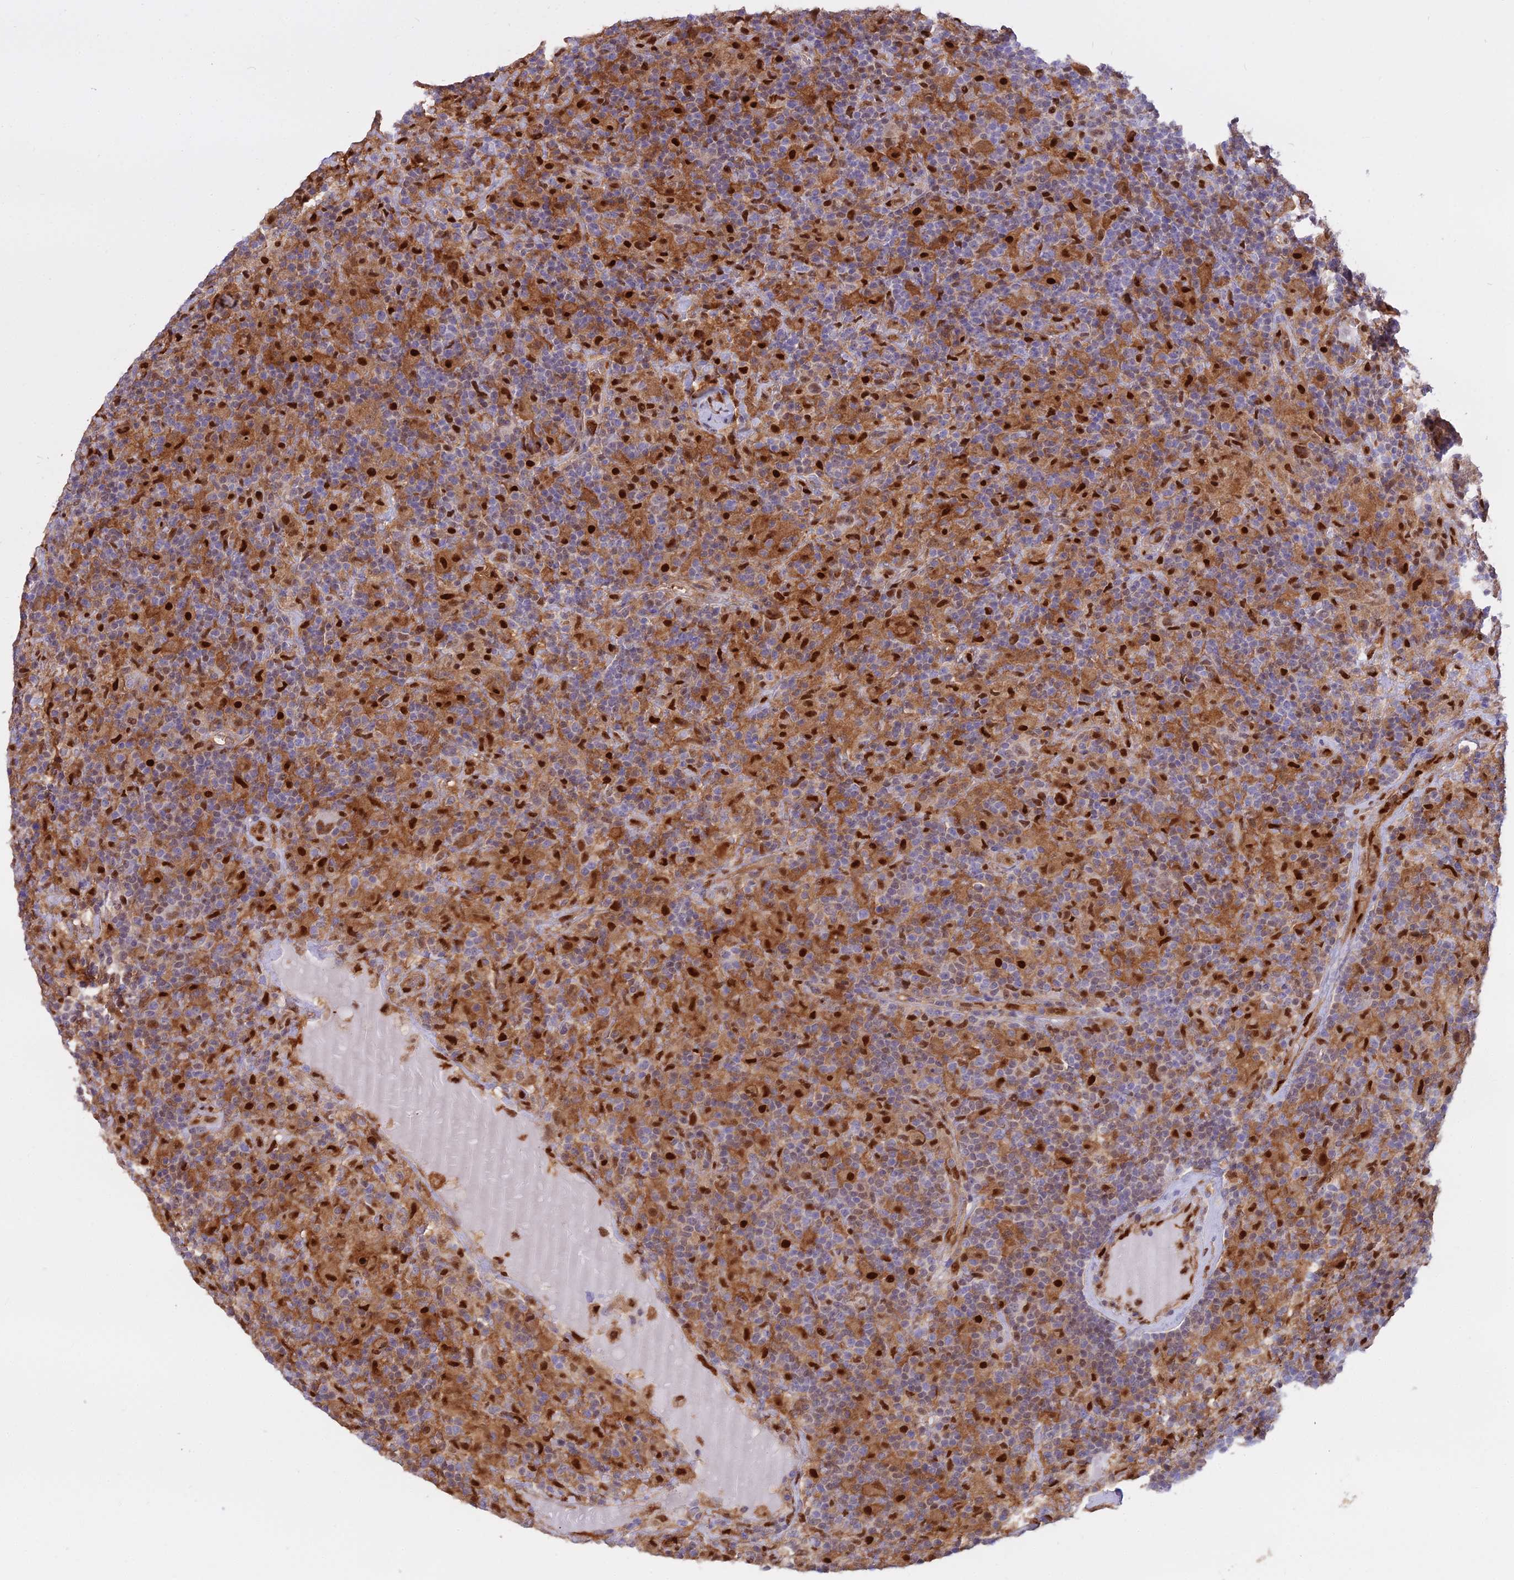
{"staining": {"intensity": "moderate", "quantity": ">75%", "location": "nuclear"}, "tissue": "lymphoma", "cell_type": "Tumor cells", "image_type": "cancer", "snomed": [{"axis": "morphology", "description": "Hodgkin's disease, NOS"}, {"axis": "topography", "description": "Lymph node"}], "caption": "Protein expression analysis of human Hodgkin's disease reveals moderate nuclear positivity in about >75% of tumor cells.", "gene": "NPEPL1", "patient": {"sex": "male", "age": 70}}